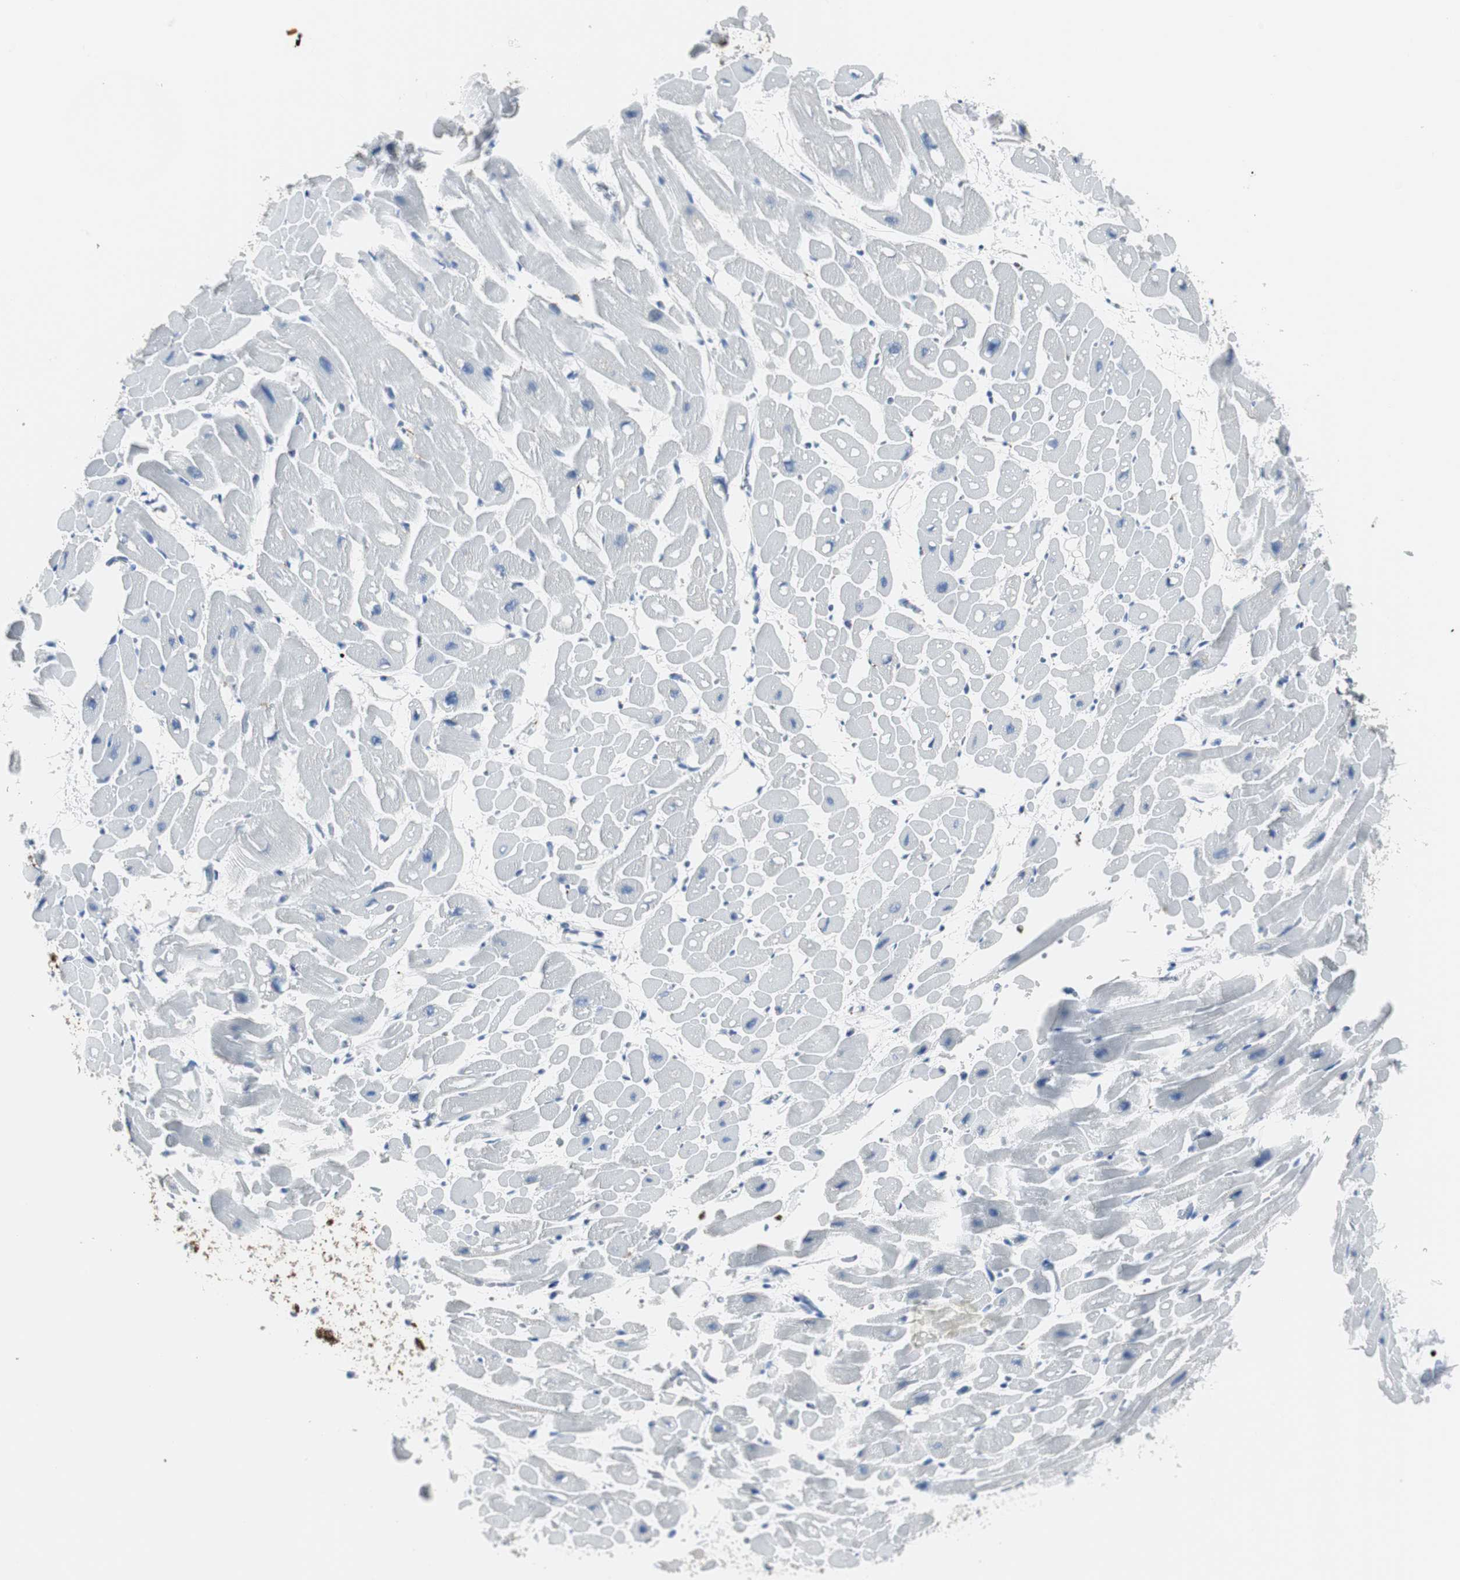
{"staining": {"intensity": "negative", "quantity": "none", "location": "none"}, "tissue": "heart muscle", "cell_type": "Cardiomyocytes", "image_type": "normal", "snomed": [{"axis": "morphology", "description": "Normal tissue, NOS"}, {"axis": "topography", "description": "Heart"}], "caption": "IHC image of normal human heart muscle stained for a protein (brown), which exhibits no positivity in cardiomyocytes.", "gene": "GAP43", "patient": {"sex": "male", "age": 45}}